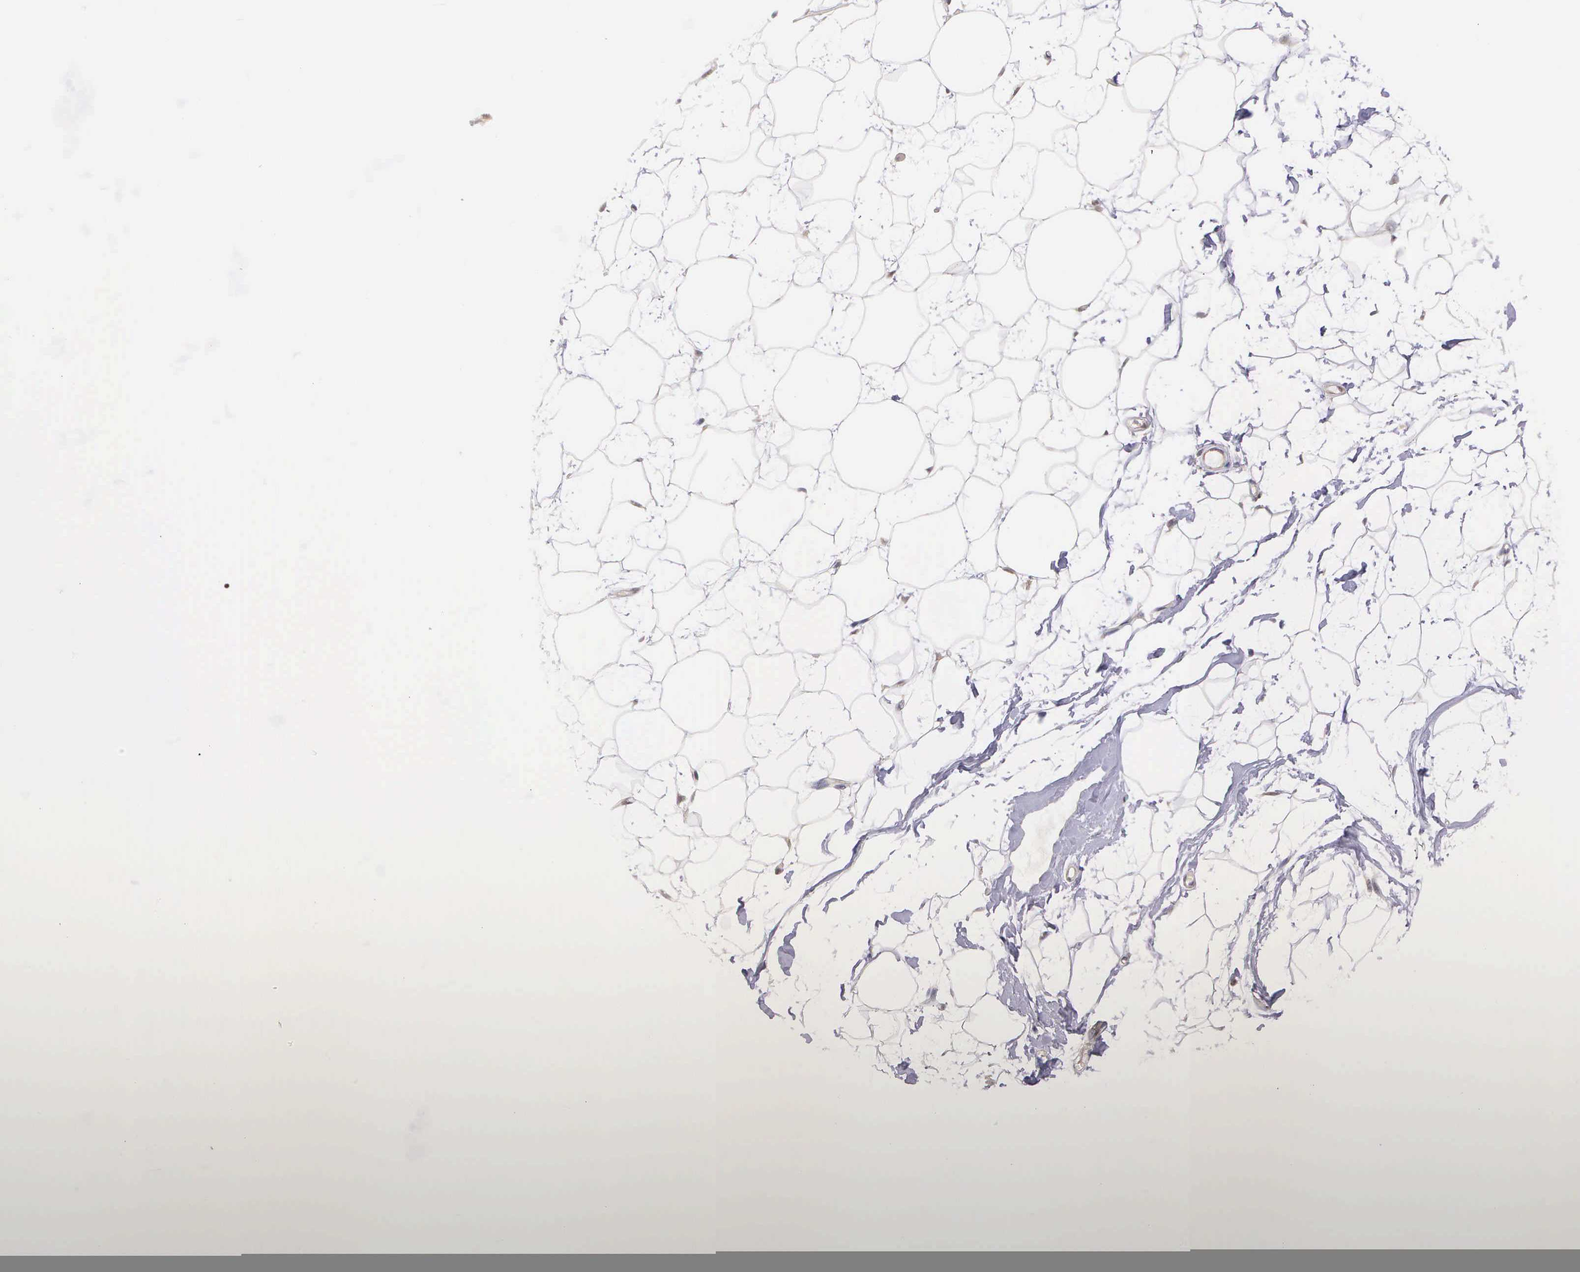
{"staining": {"intensity": "weak", "quantity": "<25%", "location": "cytoplasmic/membranous"}, "tissue": "adipose tissue", "cell_type": "Adipocytes", "image_type": "normal", "snomed": [{"axis": "morphology", "description": "Normal tissue, NOS"}, {"axis": "topography", "description": "Breast"}], "caption": "Immunohistochemistry micrograph of benign adipose tissue: human adipose tissue stained with DAB reveals no significant protein positivity in adipocytes. The staining is performed using DAB brown chromogen with nuclei counter-stained in using hematoxylin.", "gene": "IGBP1P2", "patient": {"sex": "female", "age": 44}}